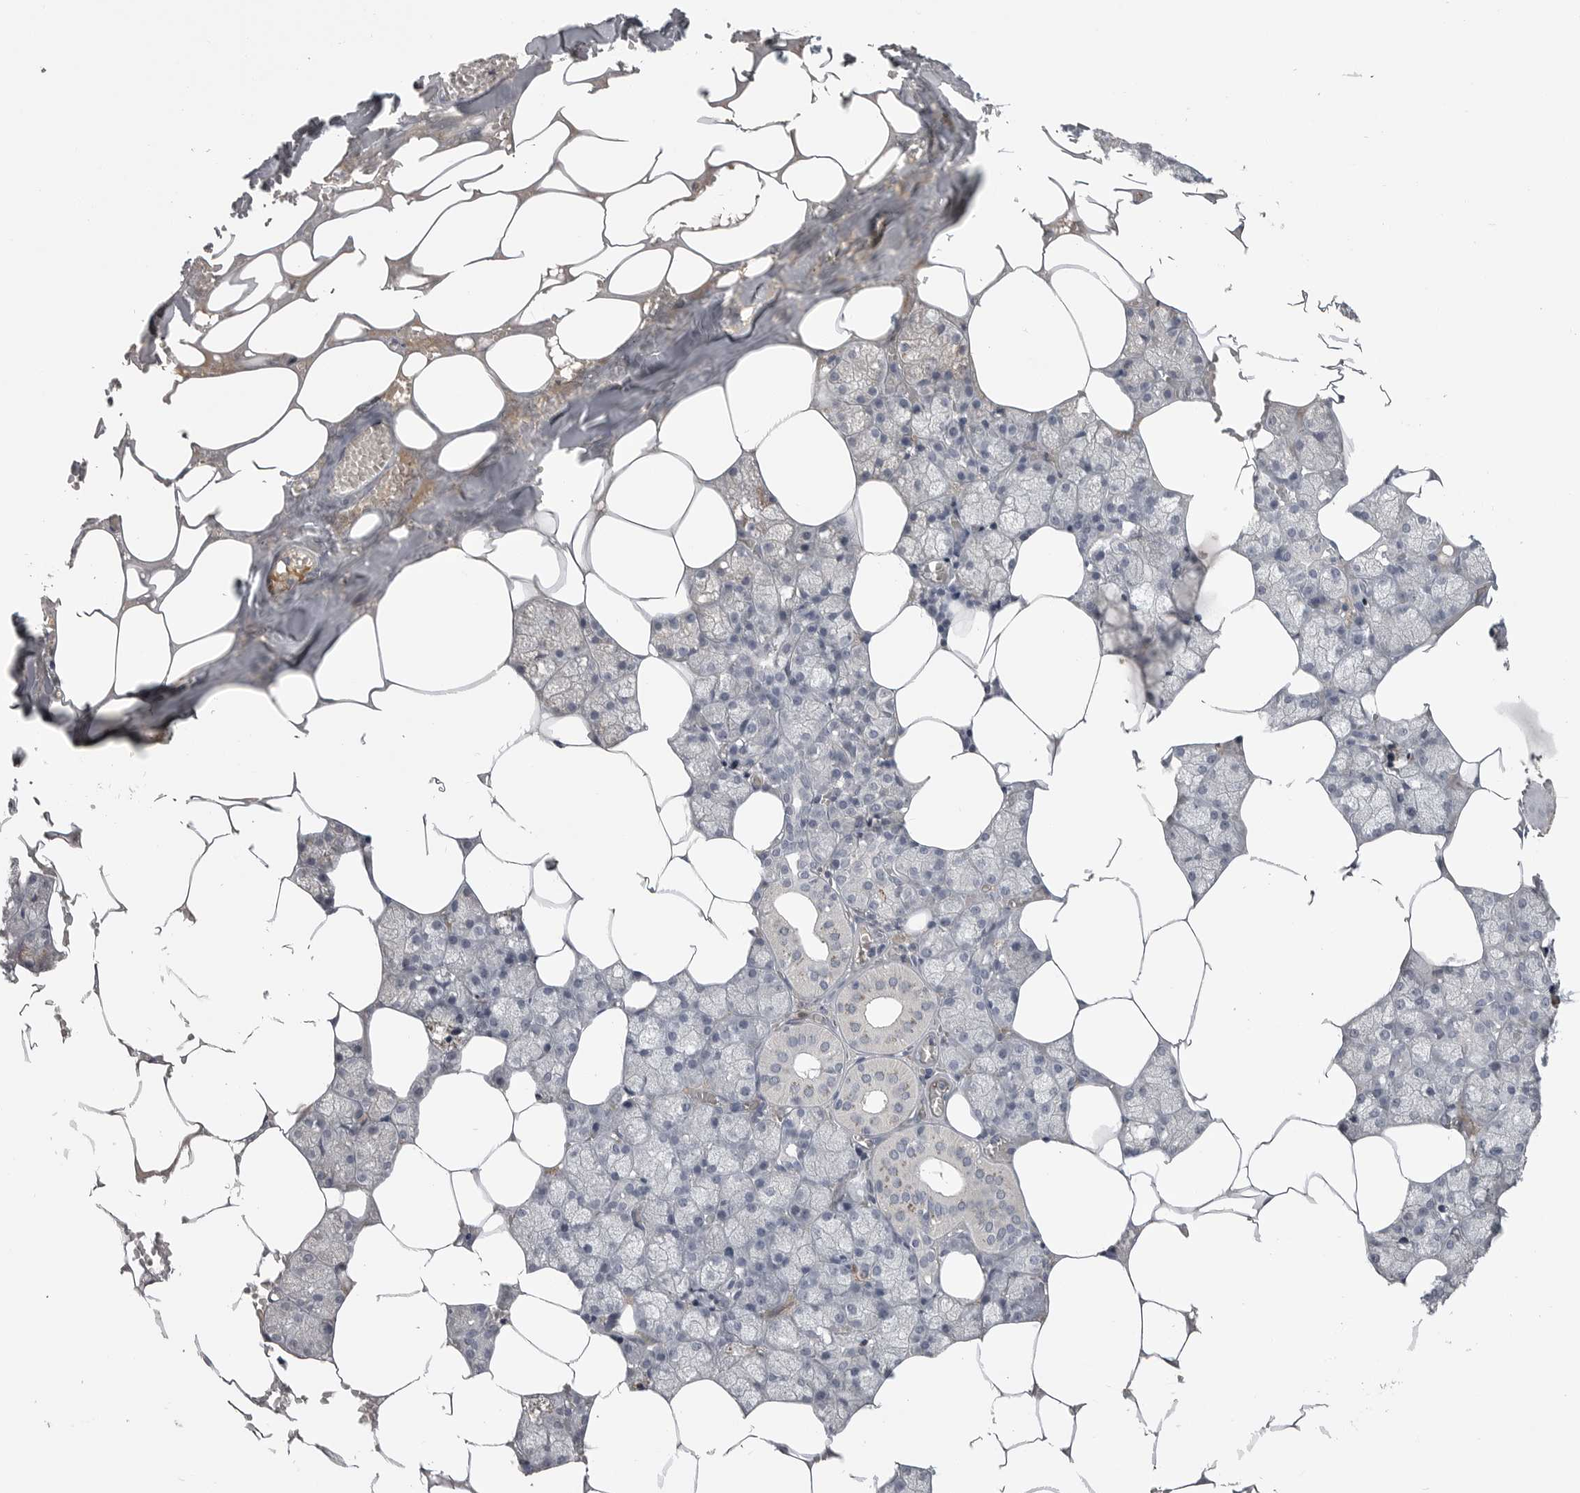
{"staining": {"intensity": "weak", "quantity": "<25%", "location": "cytoplasmic/membranous"}, "tissue": "salivary gland", "cell_type": "Glandular cells", "image_type": "normal", "snomed": [{"axis": "morphology", "description": "Normal tissue, NOS"}, {"axis": "topography", "description": "Salivary gland"}], "caption": "An image of salivary gland stained for a protein reveals no brown staining in glandular cells.", "gene": "SERPING1", "patient": {"sex": "male", "age": 62}}